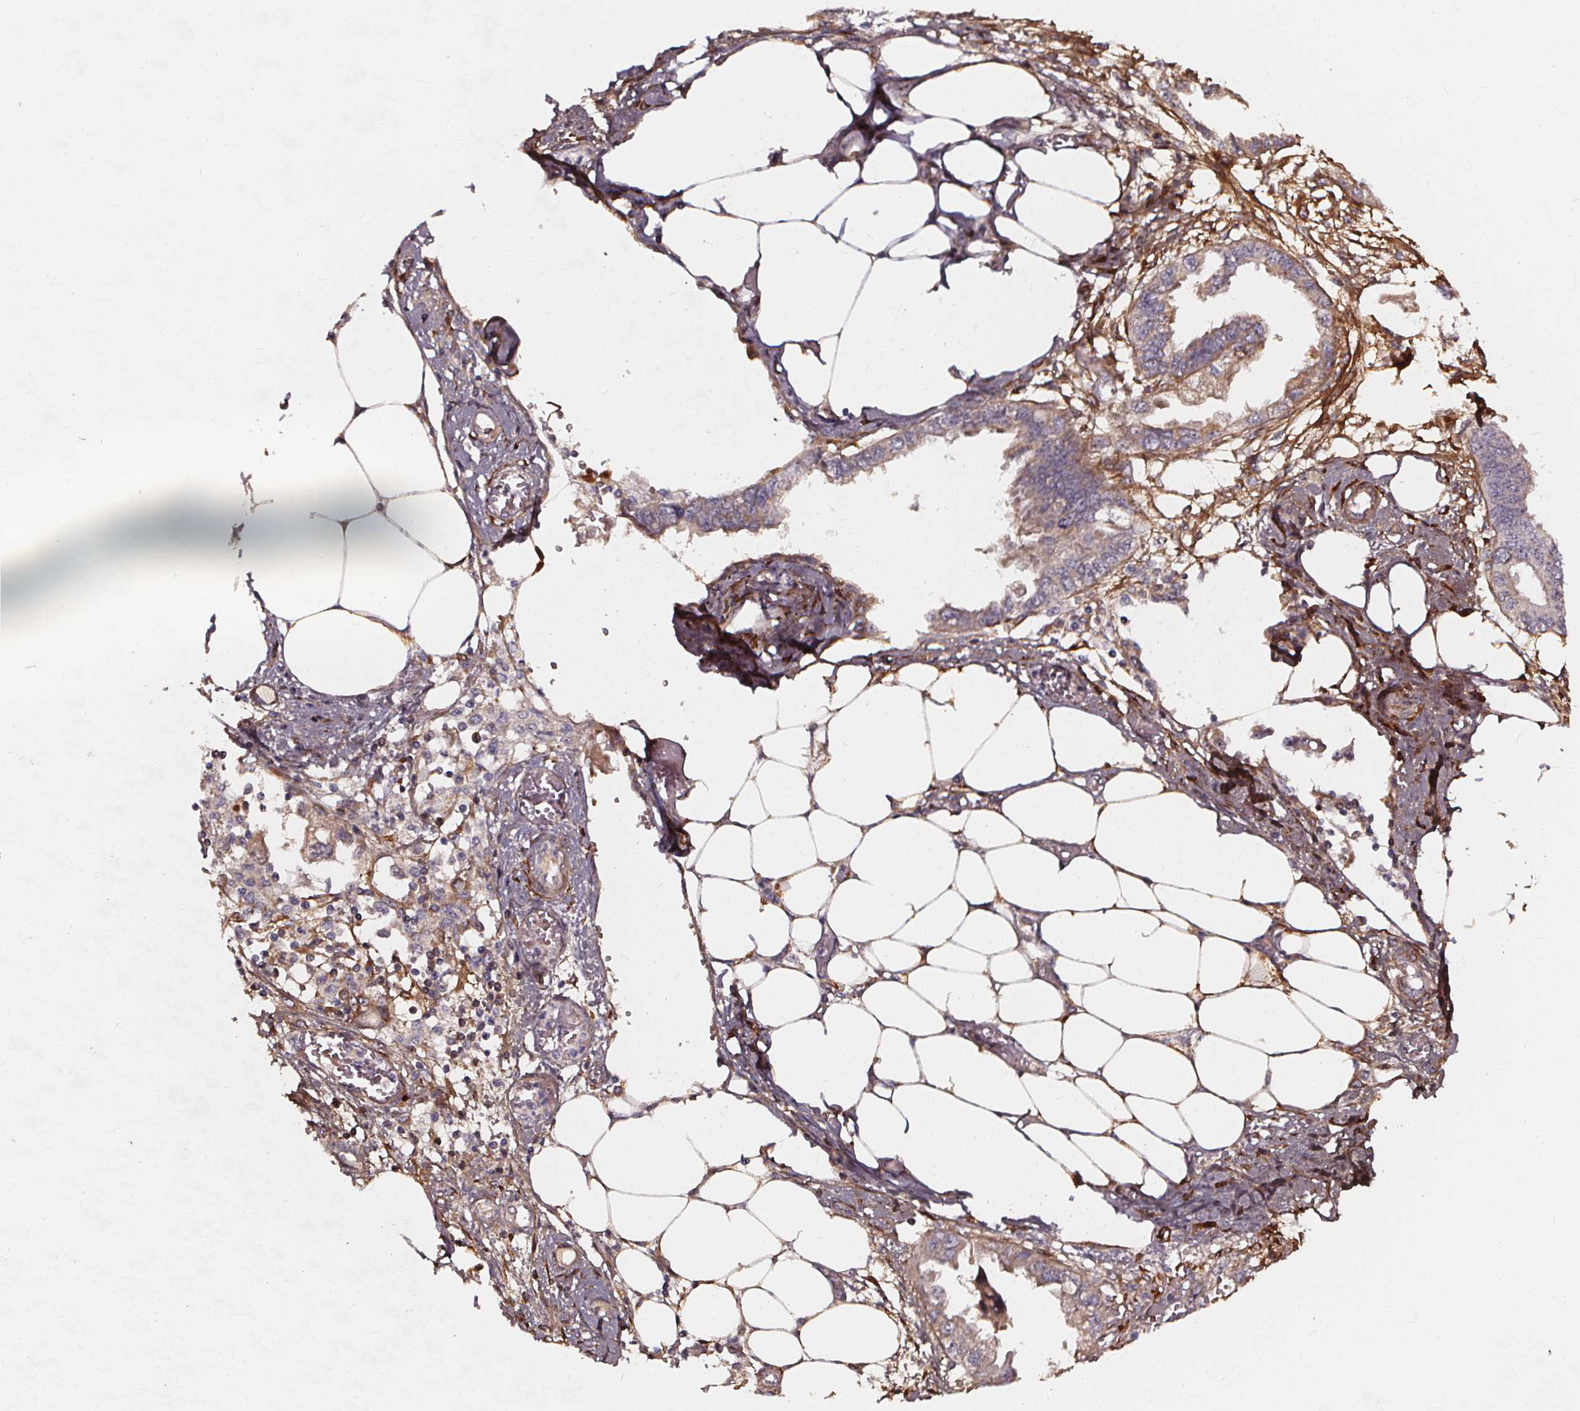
{"staining": {"intensity": "negative", "quantity": "none", "location": "none"}, "tissue": "endometrial cancer", "cell_type": "Tumor cells", "image_type": "cancer", "snomed": [{"axis": "morphology", "description": "Adenocarcinoma, NOS"}, {"axis": "morphology", "description": "Adenocarcinoma, metastatic, NOS"}, {"axis": "topography", "description": "Adipose tissue"}, {"axis": "topography", "description": "Endometrium"}], "caption": "A histopathology image of endometrial adenocarcinoma stained for a protein displays no brown staining in tumor cells.", "gene": "AEBP1", "patient": {"sex": "female", "age": 67}}